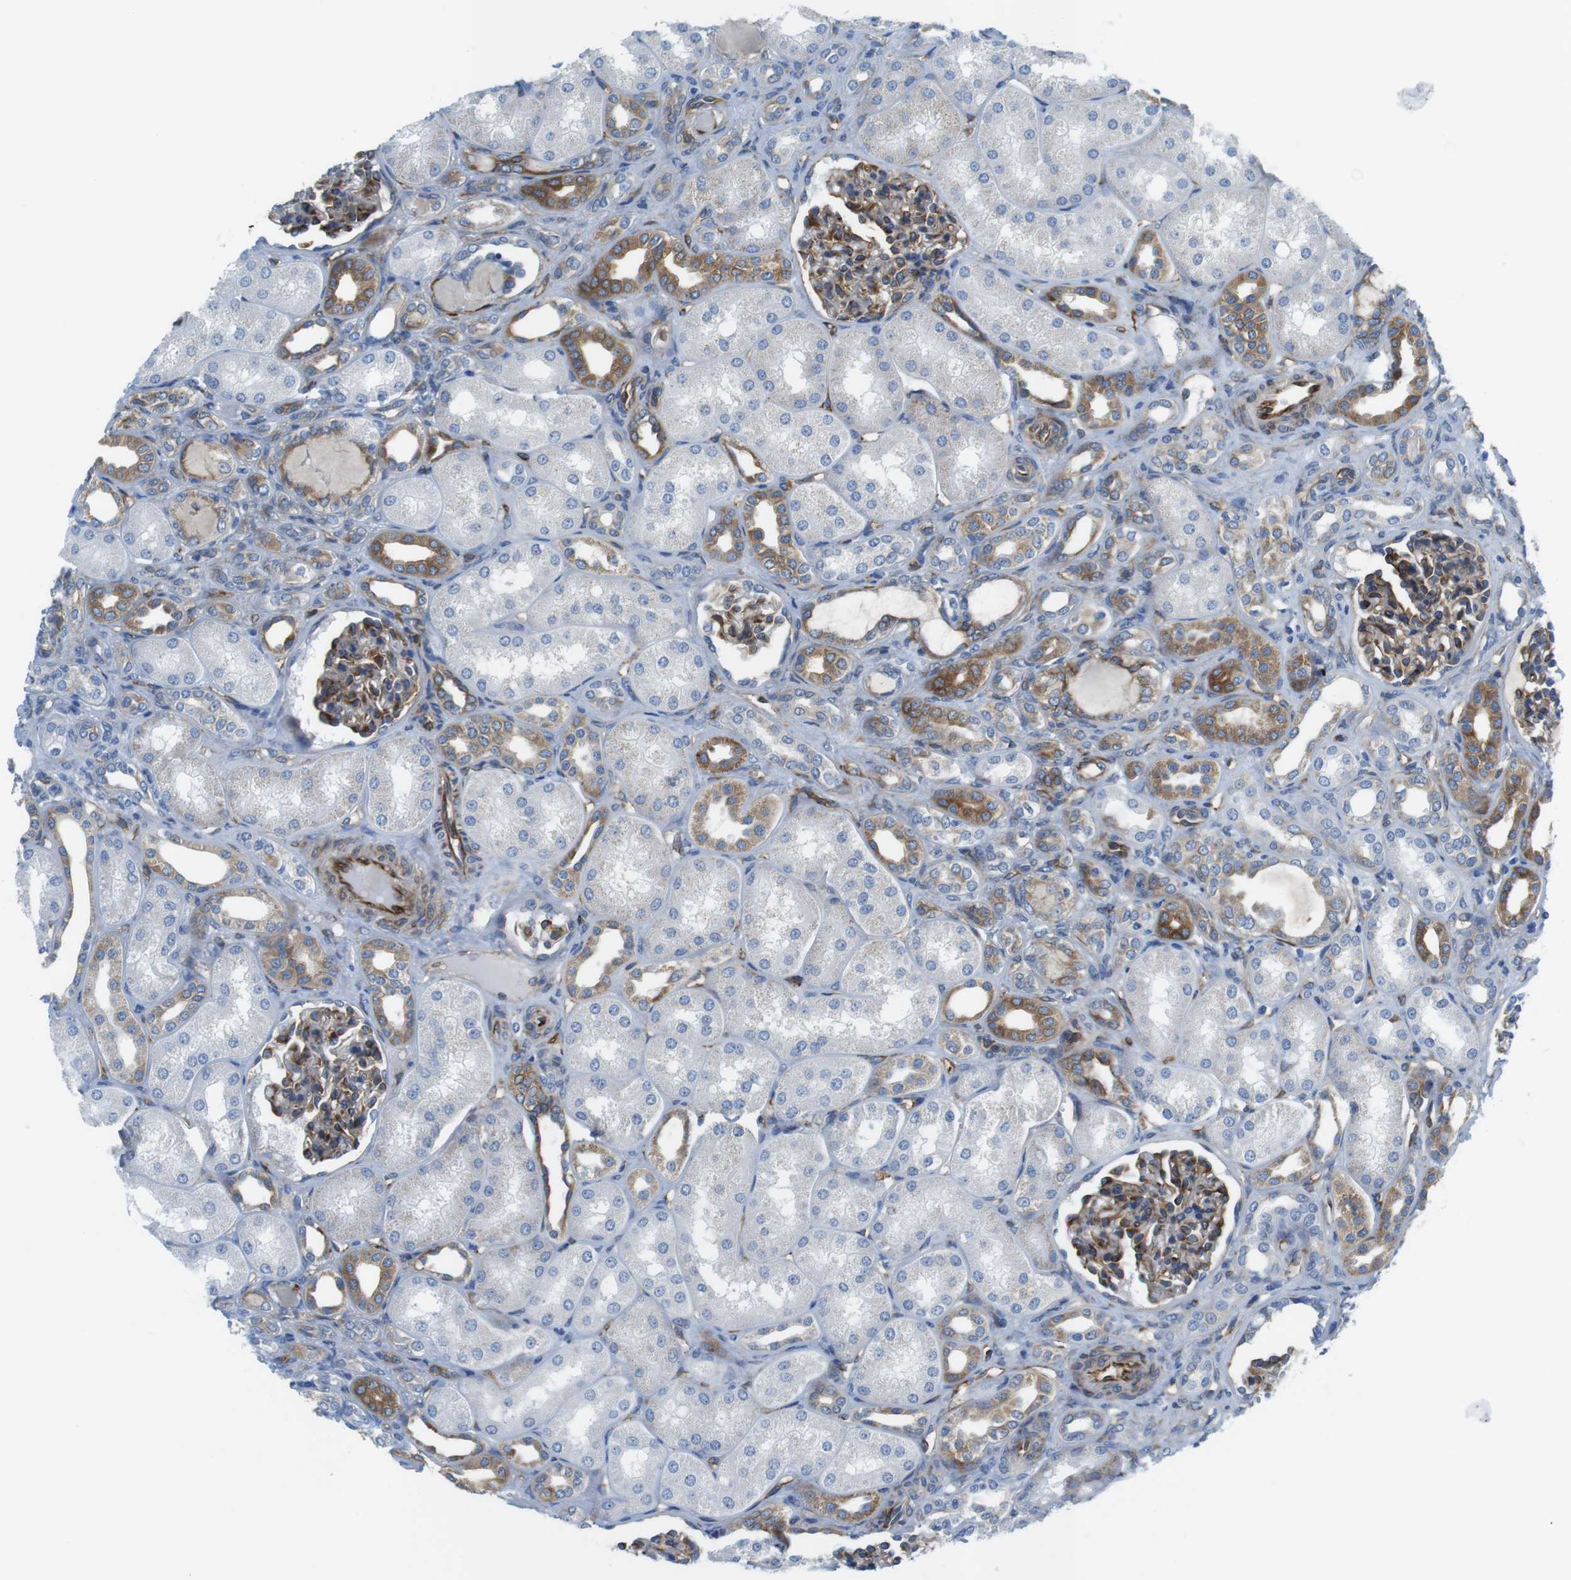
{"staining": {"intensity": "strong", "quantity": "25%-75%", "location": "cytoplasmic/membranous"}, "tissue": "kidney", "cell_type": "Cells in glomeruli", "image_type": "normal", "snomed": [{"axis": "morphology", "description": "Normal tissue, NOS"}, {"axis": "topography", "description": "Kidney"}], "caption": "The micrograph exhibits a brown stain indicating the presence of a protein in the cytoplasmic/membranous of cells in glomeruli in kidney.", "gene": "EMP2", "patient": {"sex": "male", "age": 7}}